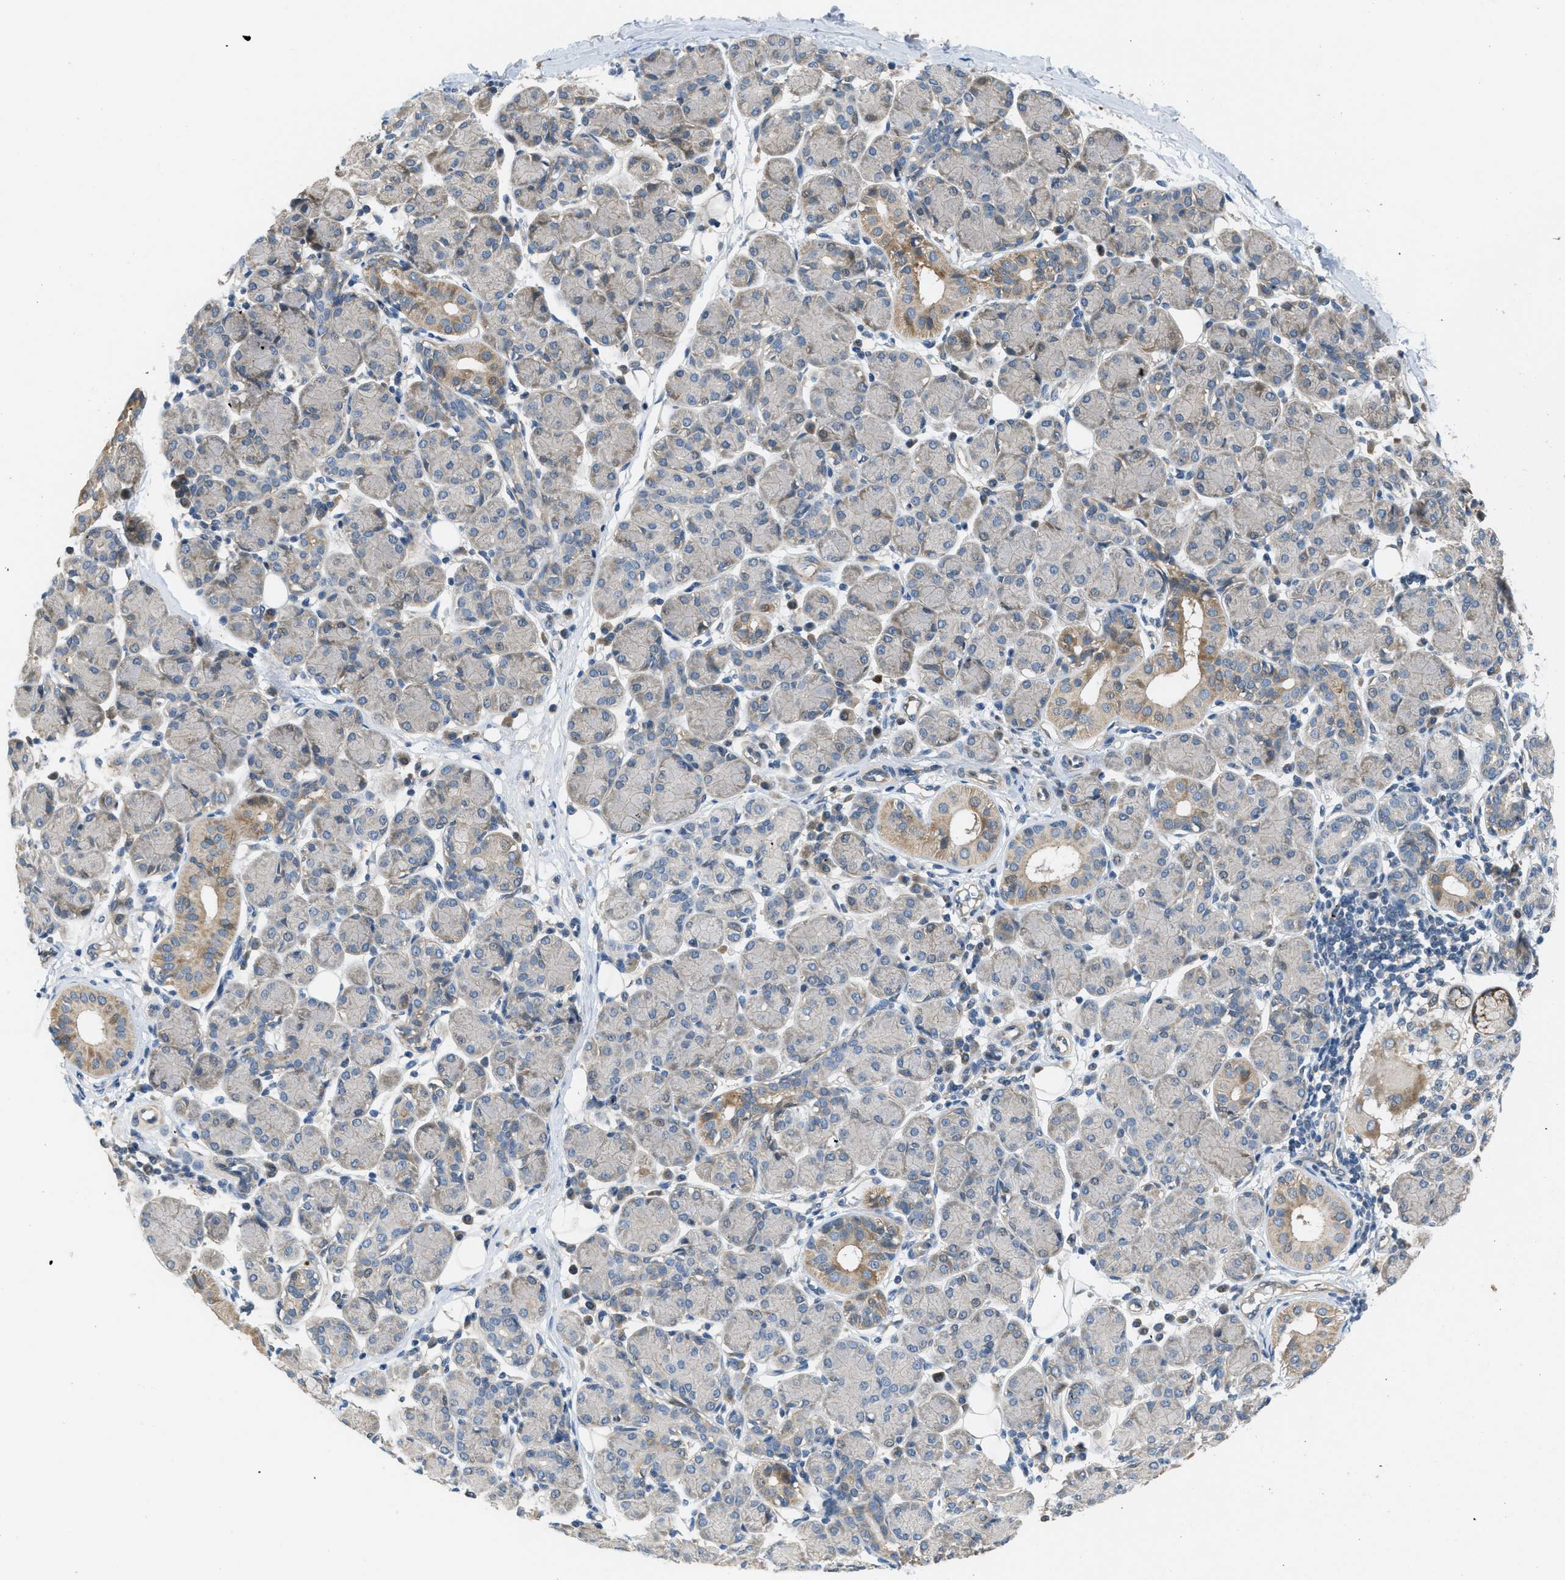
{"staining": {"intensity": "moderate", "quantity": "<25%", "location": "cytoplasmic/membranous"}, "tissue": "salivary gland", "cell_type": "Glandular cells", "image_type": "normal", "snomed": [{"axis": "morphology", "description": "Normal tissue, NOS"}, {"axis": "morphology", "description": "Inflammation, NOS"}, {"axis": "topography", "description": "Lymph node"}, {"axis": "topography", "description": "Salivary gland"}], "caption": "Salivary gland stained with DAB immunohistochemistry demonstrates low levels of moderate cytoplasmic/membranous positivity in about <25% of glandular cells. (Stains: DAB in brown, nuclei in blue, Microscopy: brightfield microscopy at high magnification).", "gene": "ADCY6", "patient": {"sex": "male", "age": 3}}